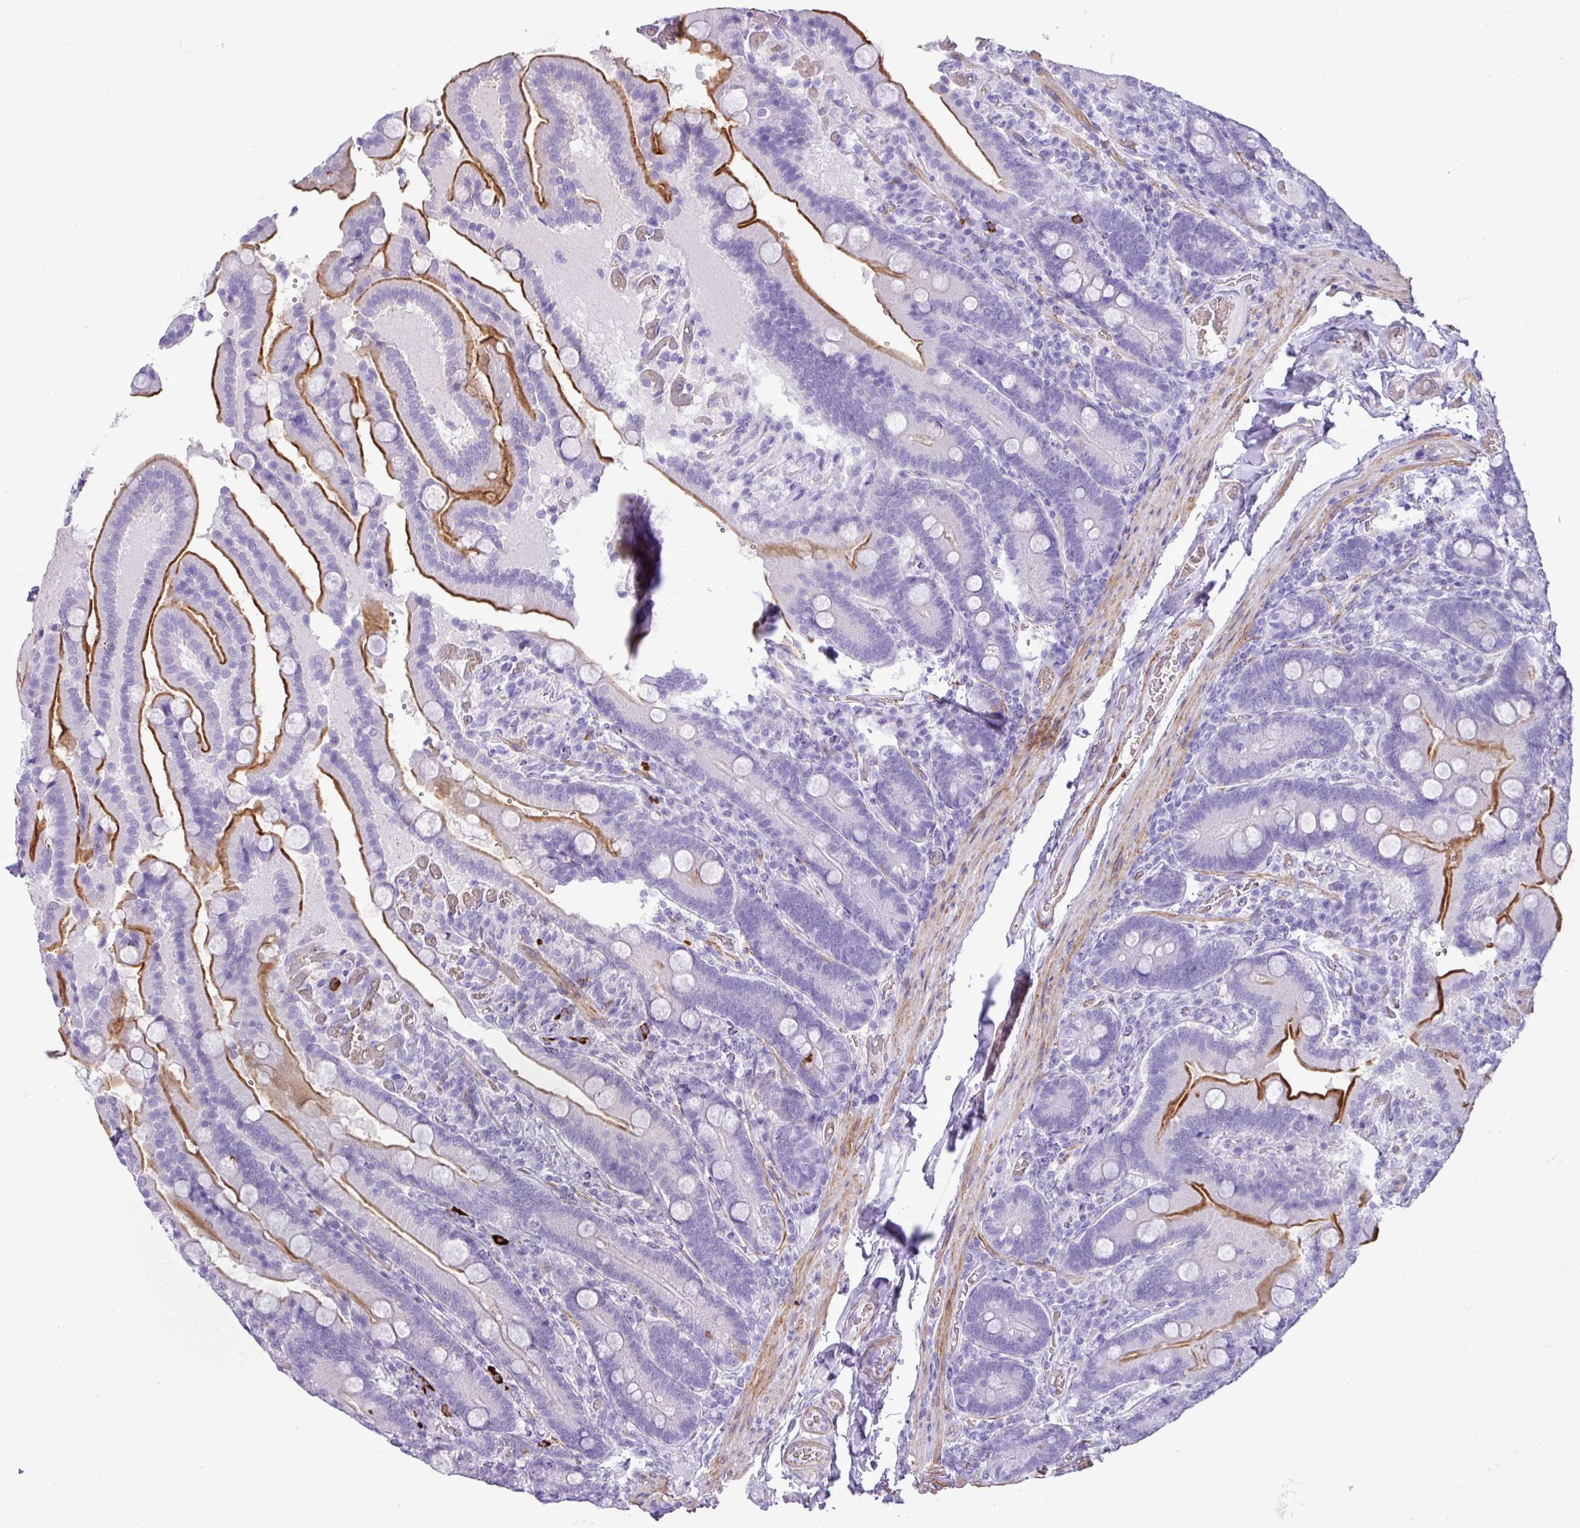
{"staining": {"intensity": "strong", "quantity": "25%-75%", "location": "cytoplasmic/membranous"}, "tissue": "duodenum", "cell_type": "Glandular cells", "image_type": "normal", "snomed": [{"axis": "morphology", "description": "Normal tissue, NOS"}, {"axis": "topography", "description": "Duodenum"}], "caption": "Duodenum stained with DAB immunohistochemistry shows high levels of strong cytoplasmic/membranous expression in about 25%-75% of glandular cells. Using DAB (3,3'-diaminobenzidine) (brown) and hematoxylin (blue) stains, captured at high magnification using brightfield microscopy.", "gene": "ZSCAN5A", "patient": {"sex": "female", "age": 62}}